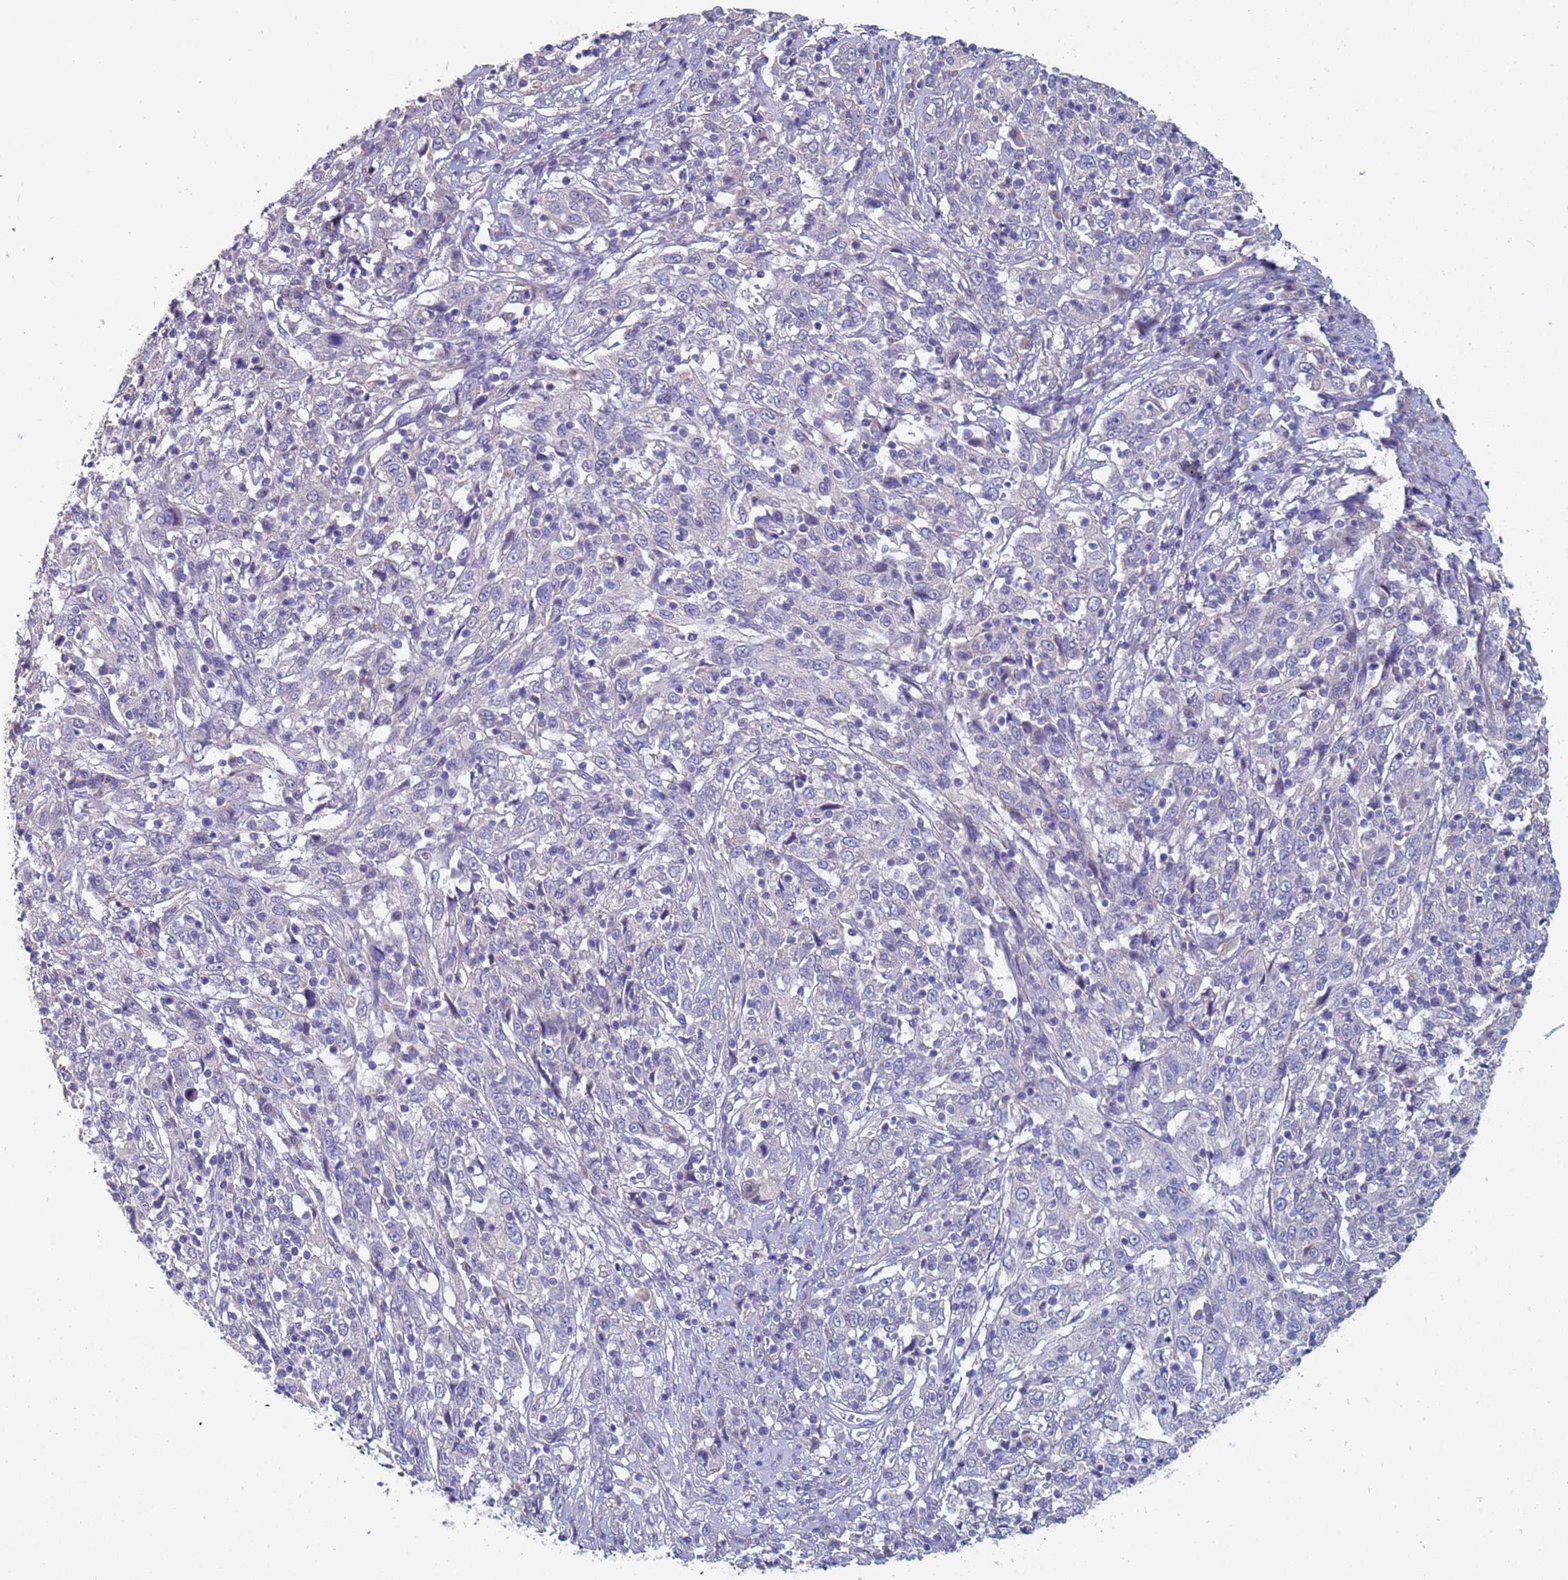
{"staining": {"intensity": "negative", "quantity": "none", "location": "none"}, "tissue": "cervical cancer", "cell_type": "Tumor cells", "image_type": "cancer", "snomed": [{"axis": "morphology", "description": "Squamous cell carcinoma, NOS"}, {"axis": "topography", "description": "Cervix"}], "caption": "An image of human cervical squamous cell carcinoma is negative for staining in tumor cells.", "gene": "IHO1", "patient": {"sex": "female", "age": 46}}